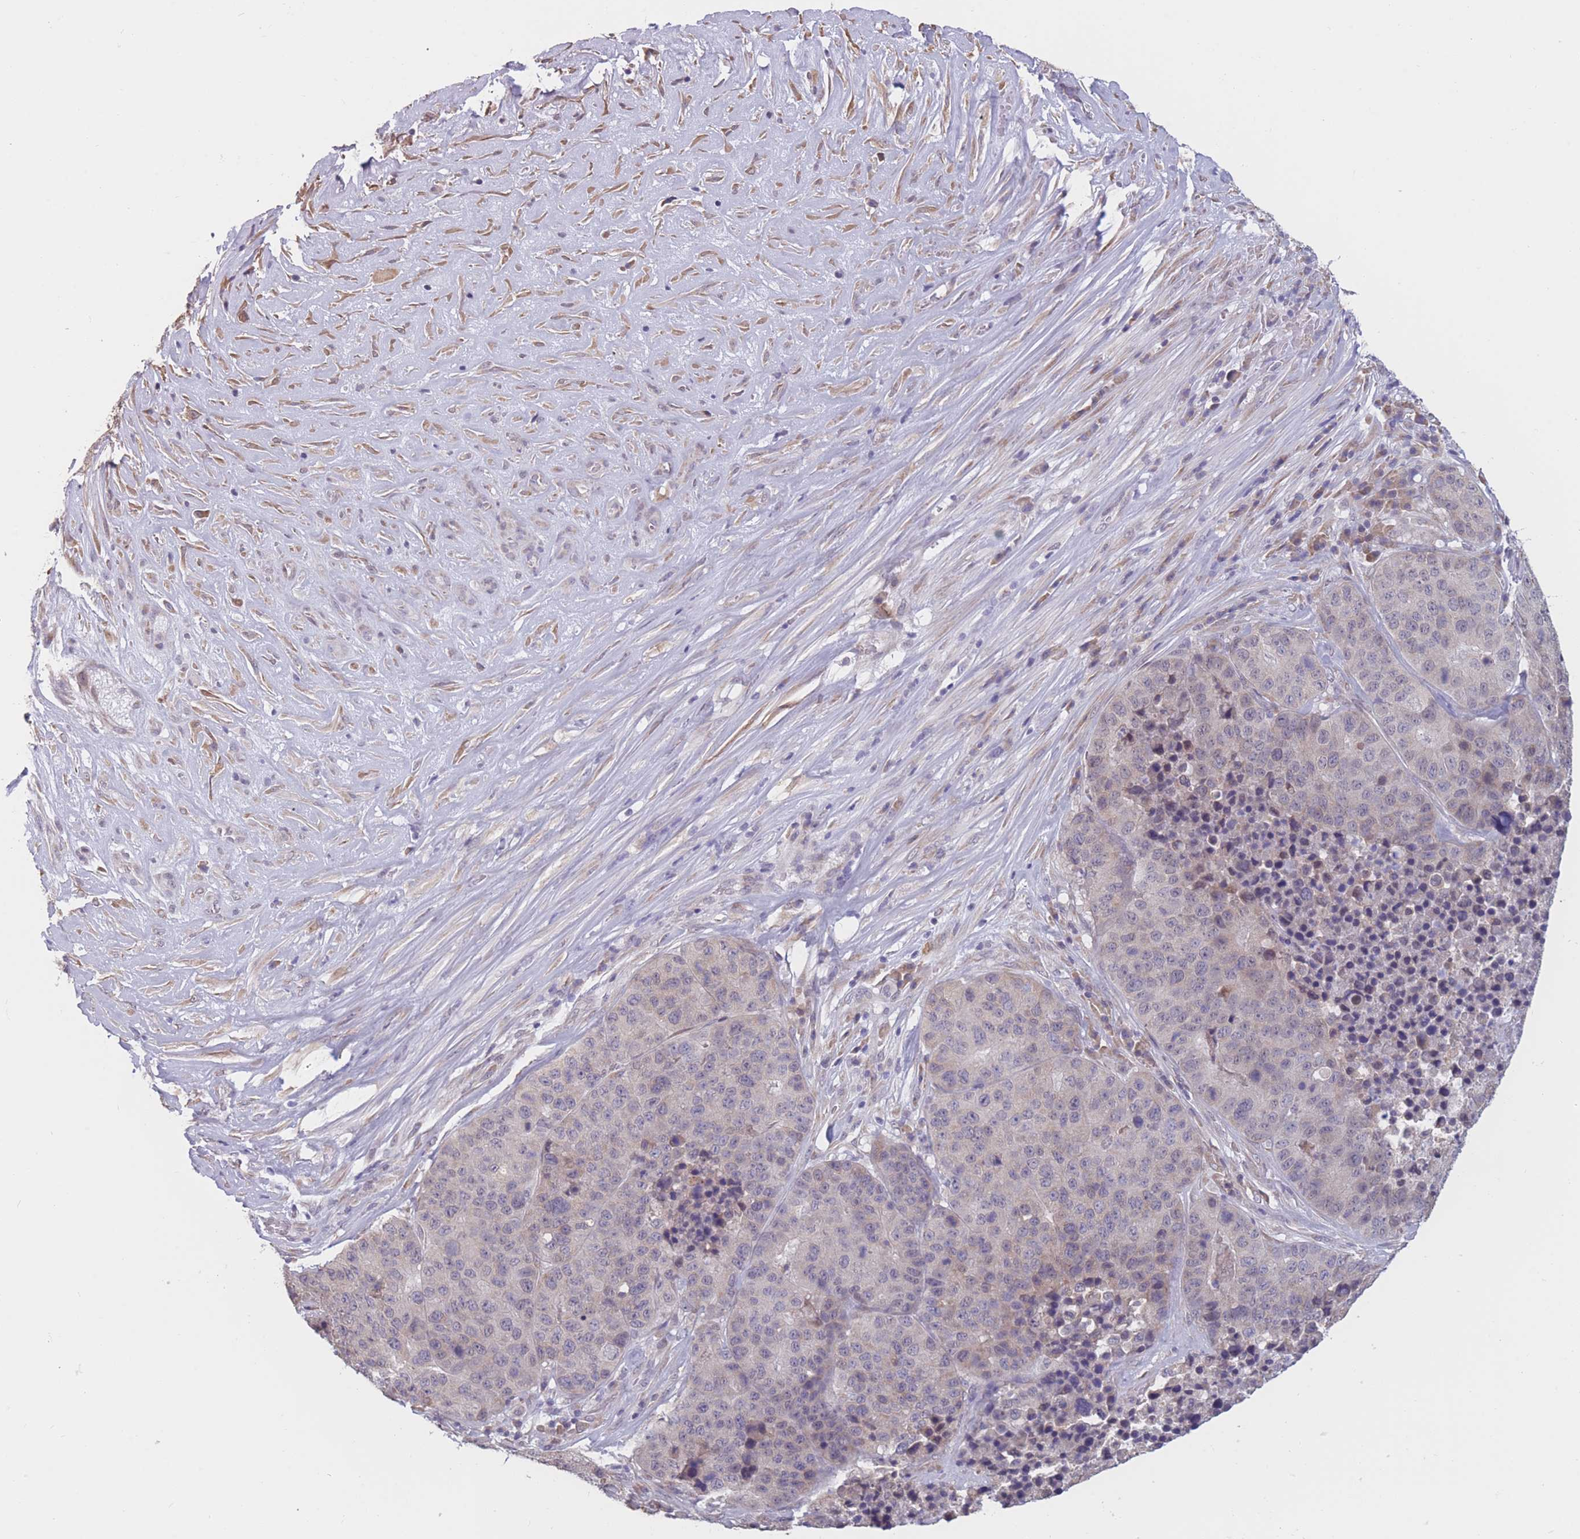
{"staining": {"intensity": "weak", "quantity": "<25%", "location": "cytoplasmic/membranous,nuclear"}, "tissue": "stomach cancer", "cell_type": "Tumor cells", "image_type": "cancer", "snomed": [{"axis": "morphology", "description": "Adenocarcinoma, NOS"}, {"axis": "topography", "description": "Stomach"}], "caption": "DAB (3,3'-diaminobenzidine) immunohistochemical staining of stomach cancer (adenocarcinoma) displays no significant expression in tumor cells.", "gene": "COL27A1", "patient": {"sex": "male", "age": 71}}